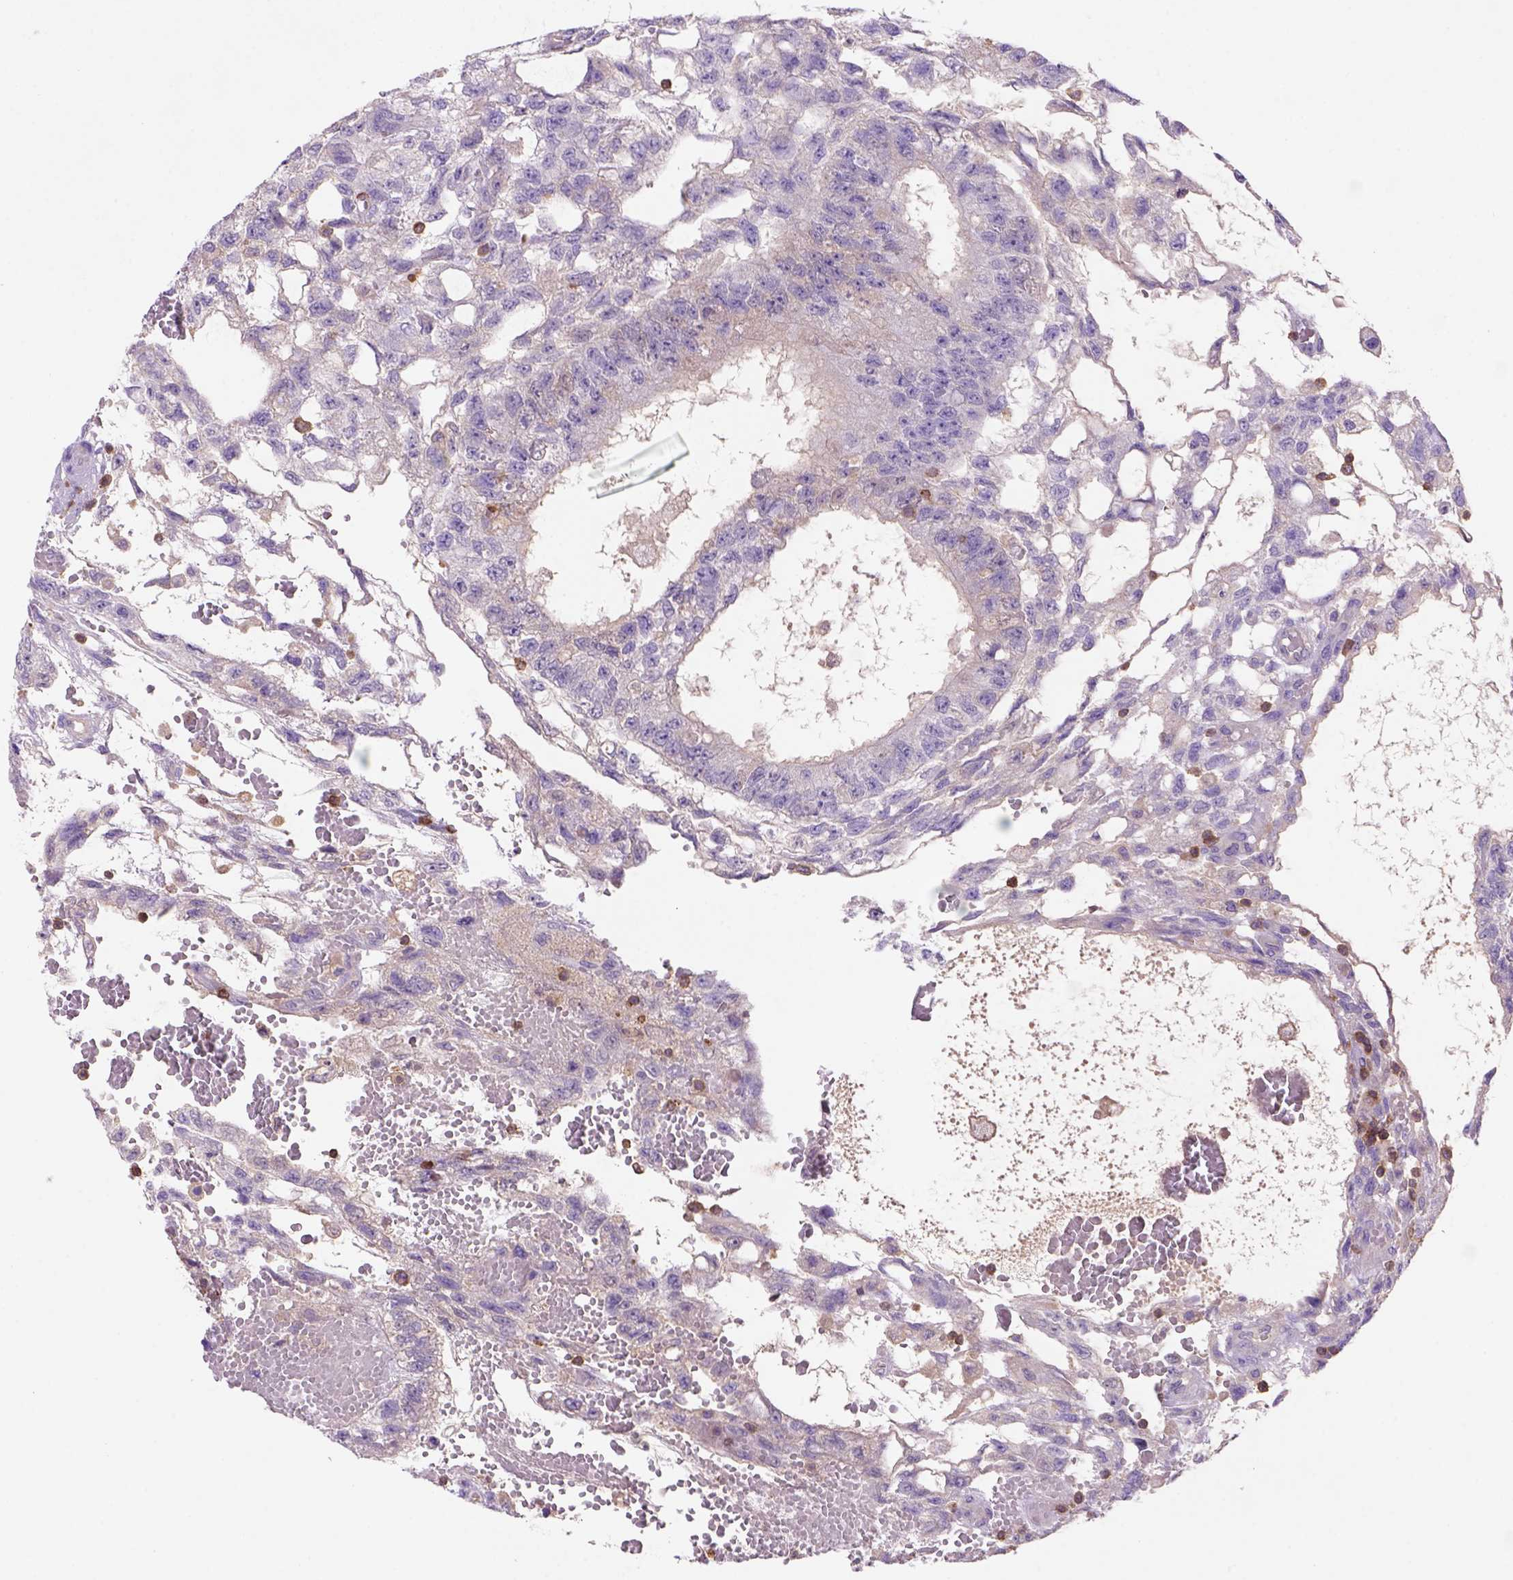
{"staining": {"intensity": "negative", "quantity": "none", "location": "none"}, "tissue": "testis cancer", "cell_type": "Tumor cells", "image_type": "cancer", "snomed": [{"axis": "morphology", "description": "Carcinoma, Embryonal, NOS"}, {"axis": "topography", "description": "Testis"}], "caption": "Tumor cells are negative for brown protein staining in testis cancer. The staining was performed using DAB (3,3'-diaminobenzidine) to visualize the protein expression in brown, while the nuclei were stained in blue with hematoxylin (Magnification: 20x).", "gene": "INPP5D", "patient": {"sex": "male", "age": 32}}